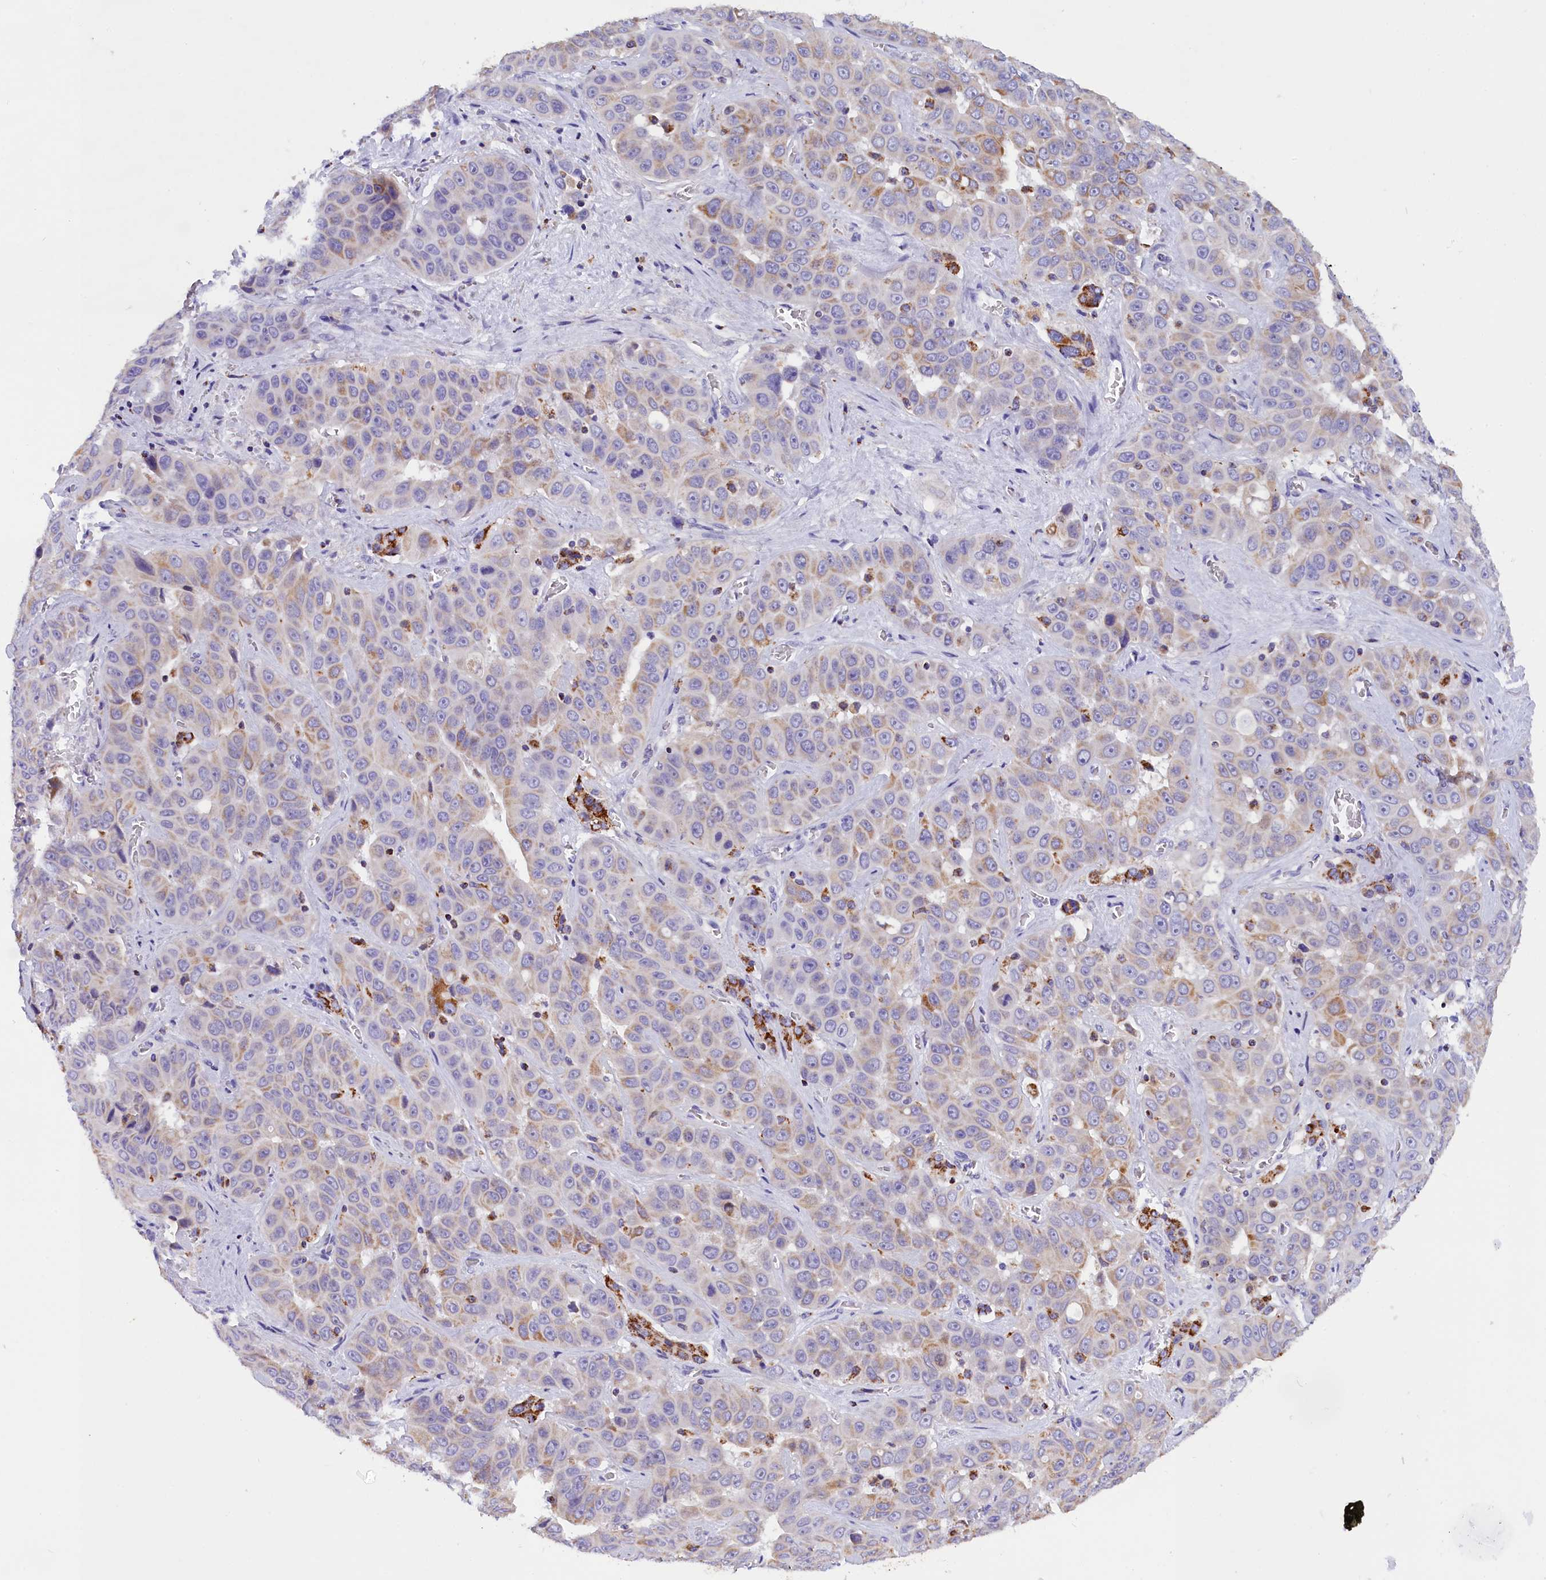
{"staining": {"intensity": "moderate", "quantity": "<25%", "location": "cytoplasmic/membranous"}, "tissue": "liver cancer", "cell_type": "Tumor cells", "image_type": "cancer", "snomed": [{"axis": "morphology", "description": "Cholangiocarcinoma"}, {"axis": "topography", "description": "Liver"}], "caption": "Liver cancer stained with IHC exhibits moderate cytoplasmic/membranous positivity in approximately <25% of tumor cells.", "gene": "ABAT", "patient": {"sex": "female", "age": 52}}